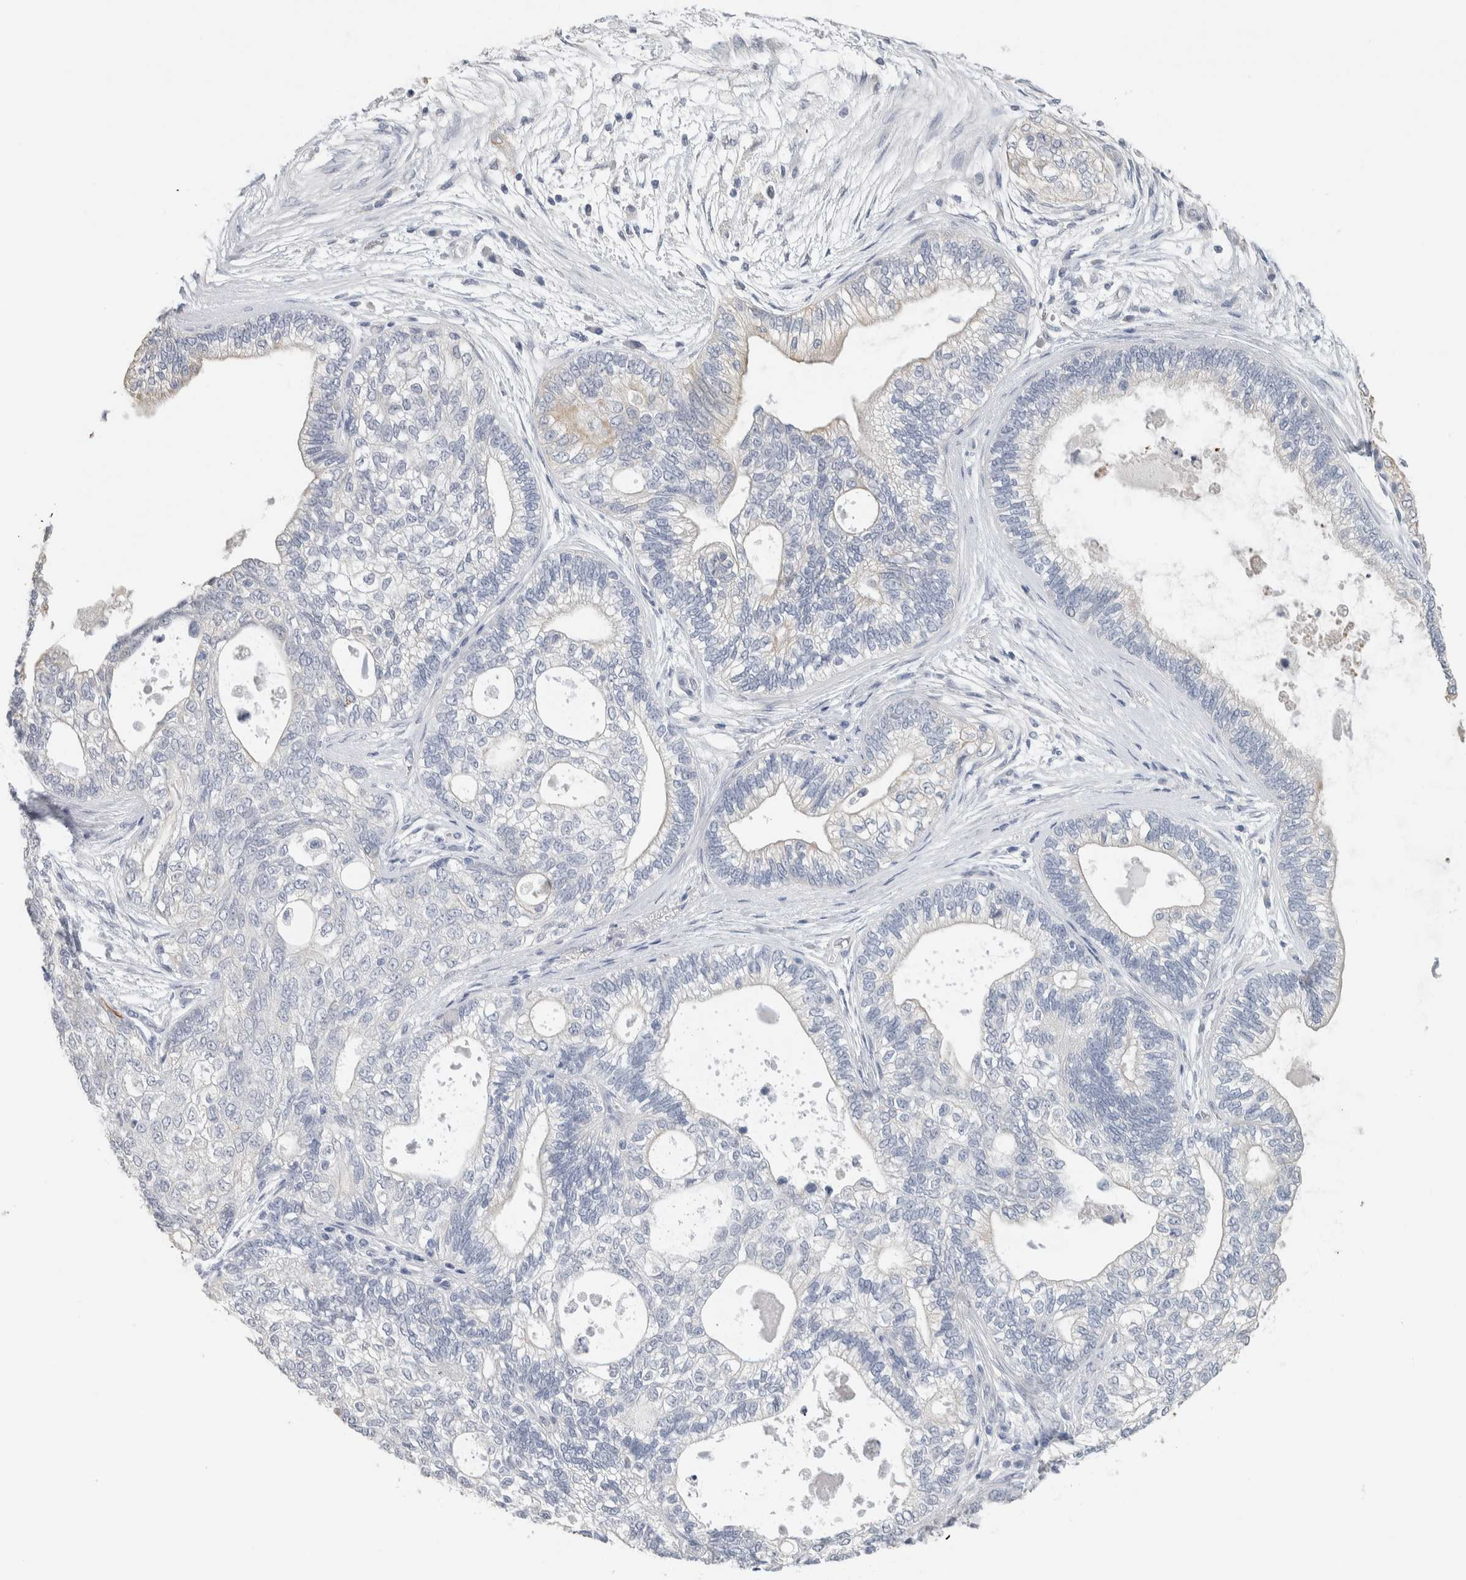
{"staining": {"intensity": "negative", "quantity": "none", "location": "none"}, "tissue": "pancreatic cancer", "cell_type": "Tumor cells", "image_type": "cancer", "snomed": [{"axis": "morphology", "description": "Adenocarcinoma, NOS"}, {"axis": "topography", "description": "Pancreas"}], "caption": "Immunohistochemistry (IHC) image of human pancreatic adenocarcinoma stained for a protein (brown), which exhibits no positivity in tumor cells.", "gene": "NEFM", "patient": {"sex": "male", "age": 72}}